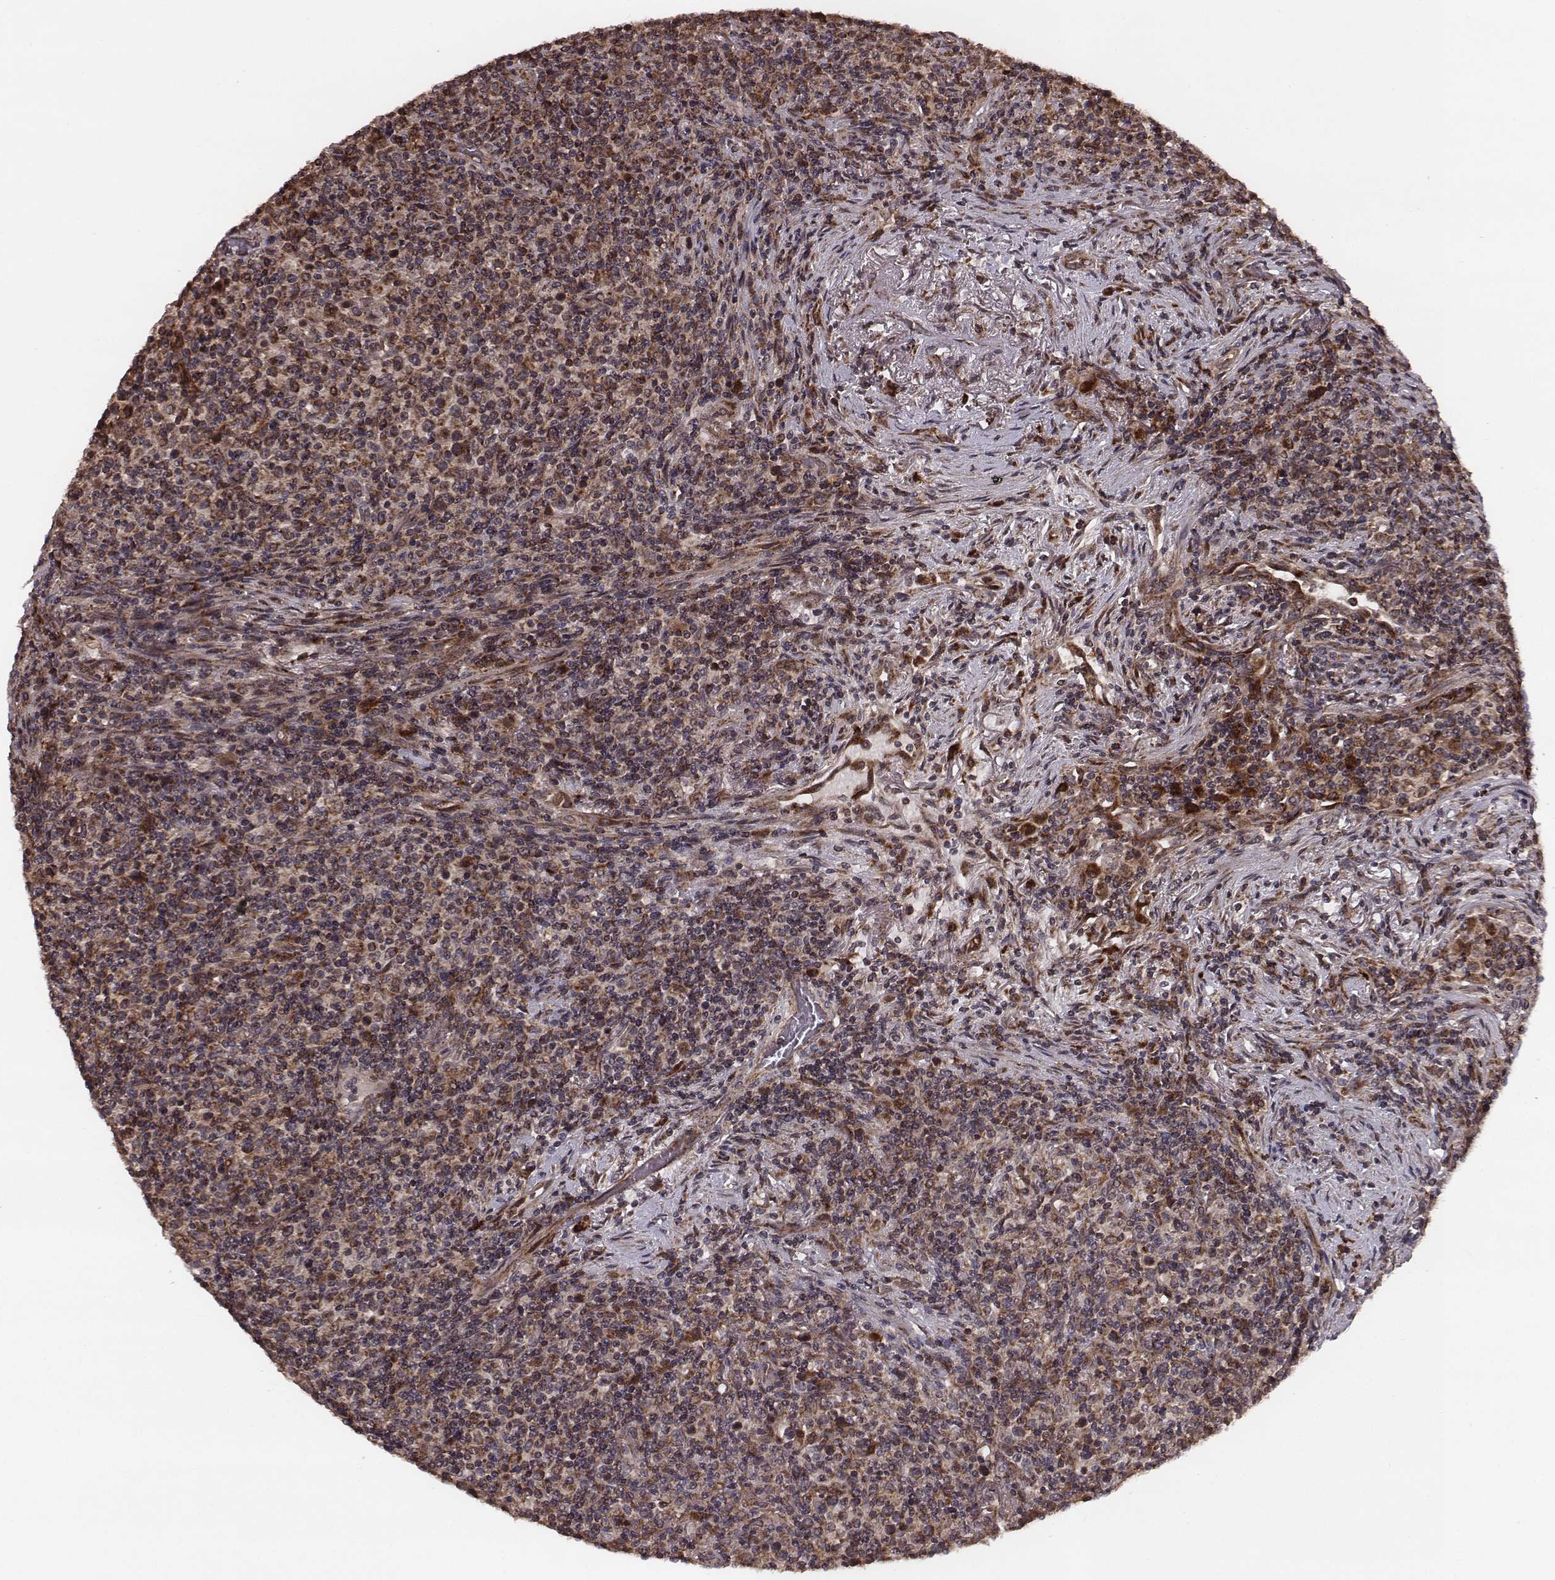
{"staining": {"intensity": "moderate", "quantity": ">75%", "location": "cytoplasmic/membranous"}, "tissue": "lymphoma", "cell_type": "Tumor cells", "image_type": "cancer", "snomed": [{"axis": "morphology", "description": "Malignant lymphoma, non-Hodgkin's type, High grade"}, {"axis": "topography", "description": "Lung"}], "caption": "High-magnification brightfield microscopy of high-grade malignant lymphoma, non-Hodgkin's type stained with DAB (brown) and counterstained with hematoxylin (blue). tumor cells exhibit moderate cytoplasmic/membranous positivity is seen in about>75% of cells.", "gene": "ZDHHC21", "patient": {"sex": "male", "age": 79}}